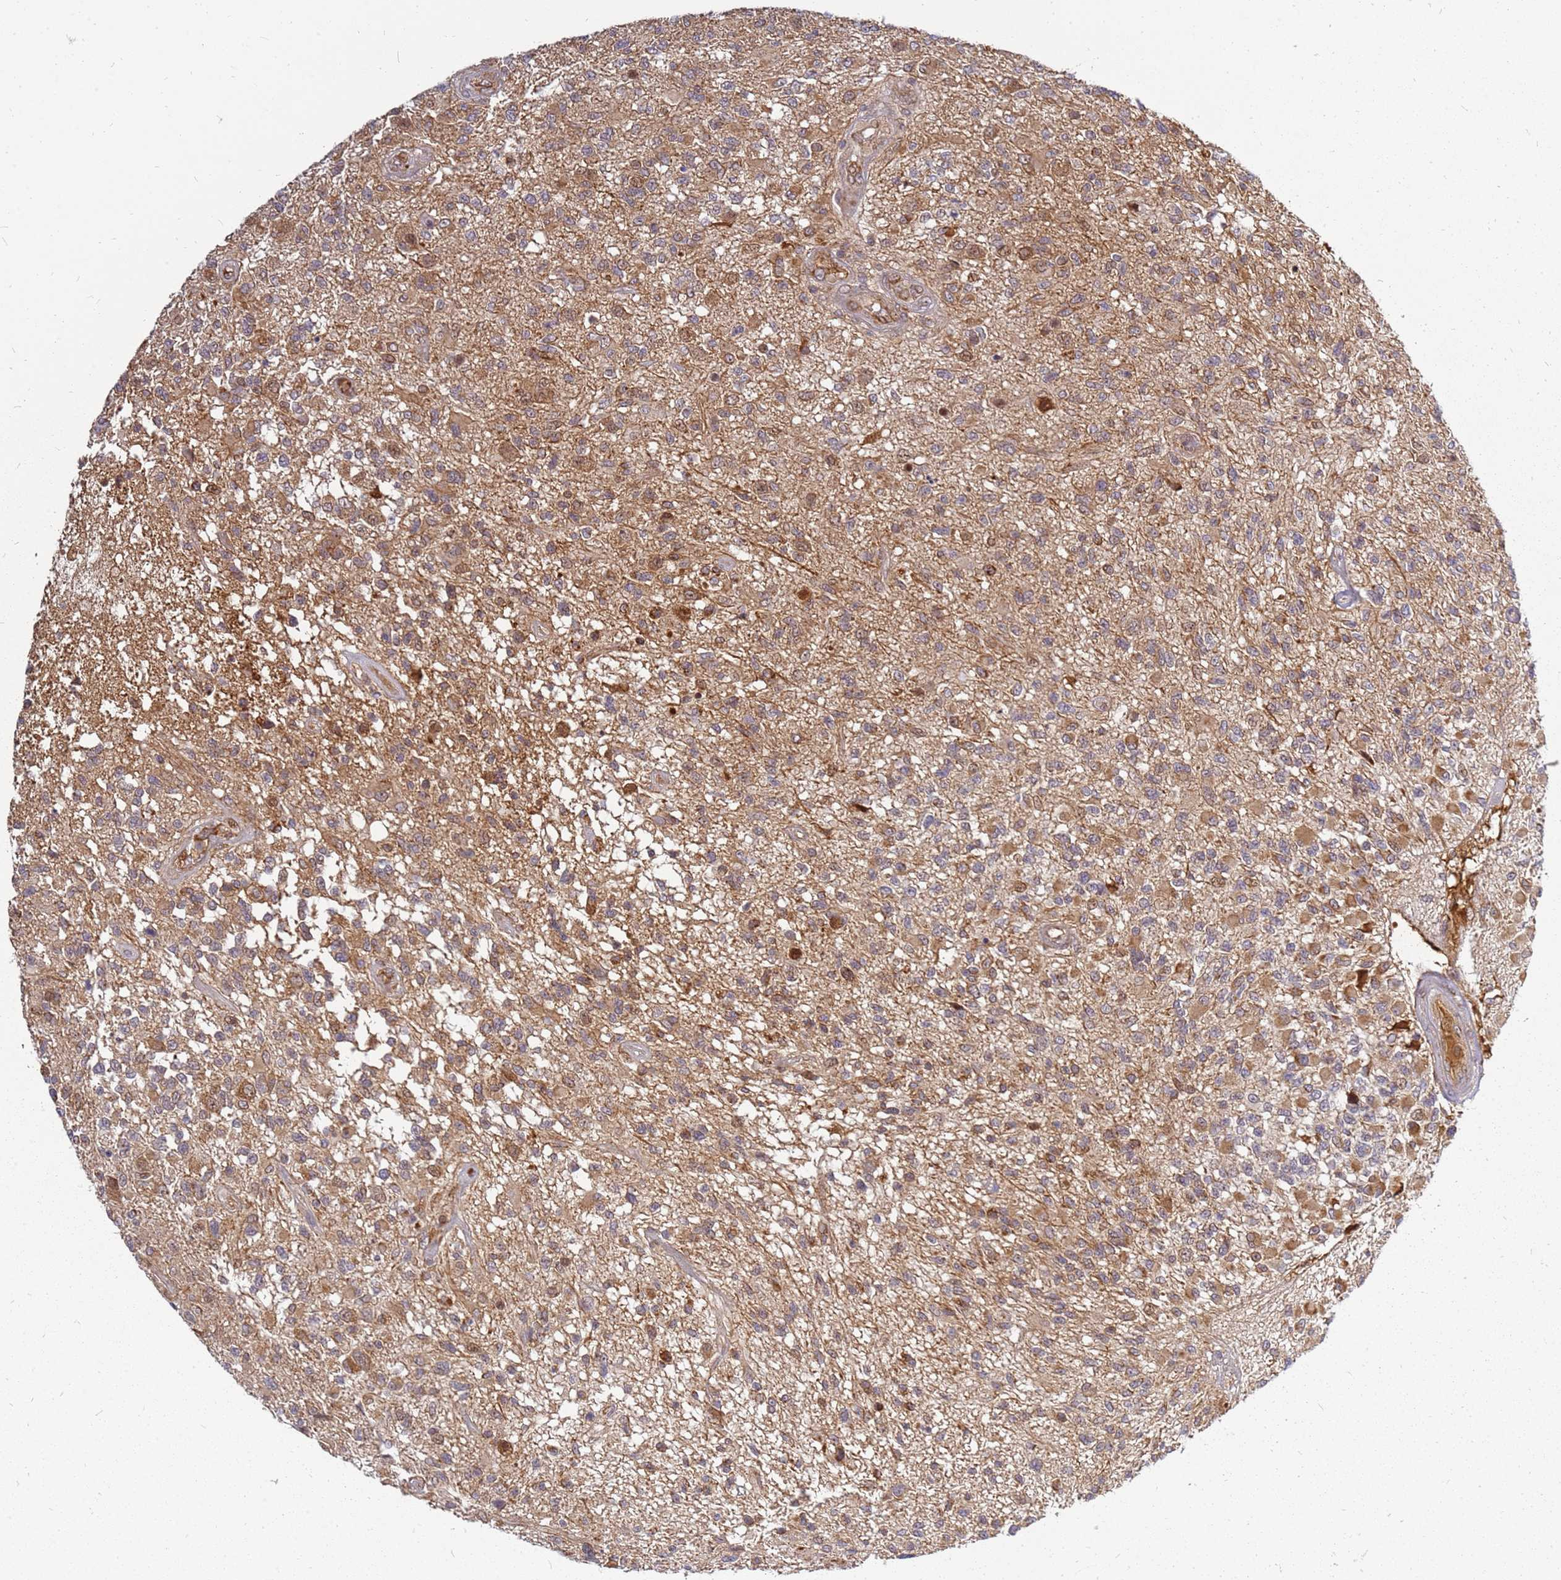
{"staining": {"intensity": "strong", "quantity": "25%-75%", "location": "cytoplasmic/membranous"}, "tissue": "glioma", "cell_type": "Tumor cells", "image_type": "cancer", "snomed": [{"axis": "morphology", "description": "Glioma, malignant, High grade"}, {"axis": "morphology", "description": "Glioblastoma, NOS"}, {"axis": "topography", "description": "Brain"}], "caption": "Immunohistochemical staining of glioblastoma reveals strong cytoplasmic/membranous protein positivity in about 25%-75% of tumor cells.", "gene": "CCDC159", "patient": {"sex": "male", "age": 60}}